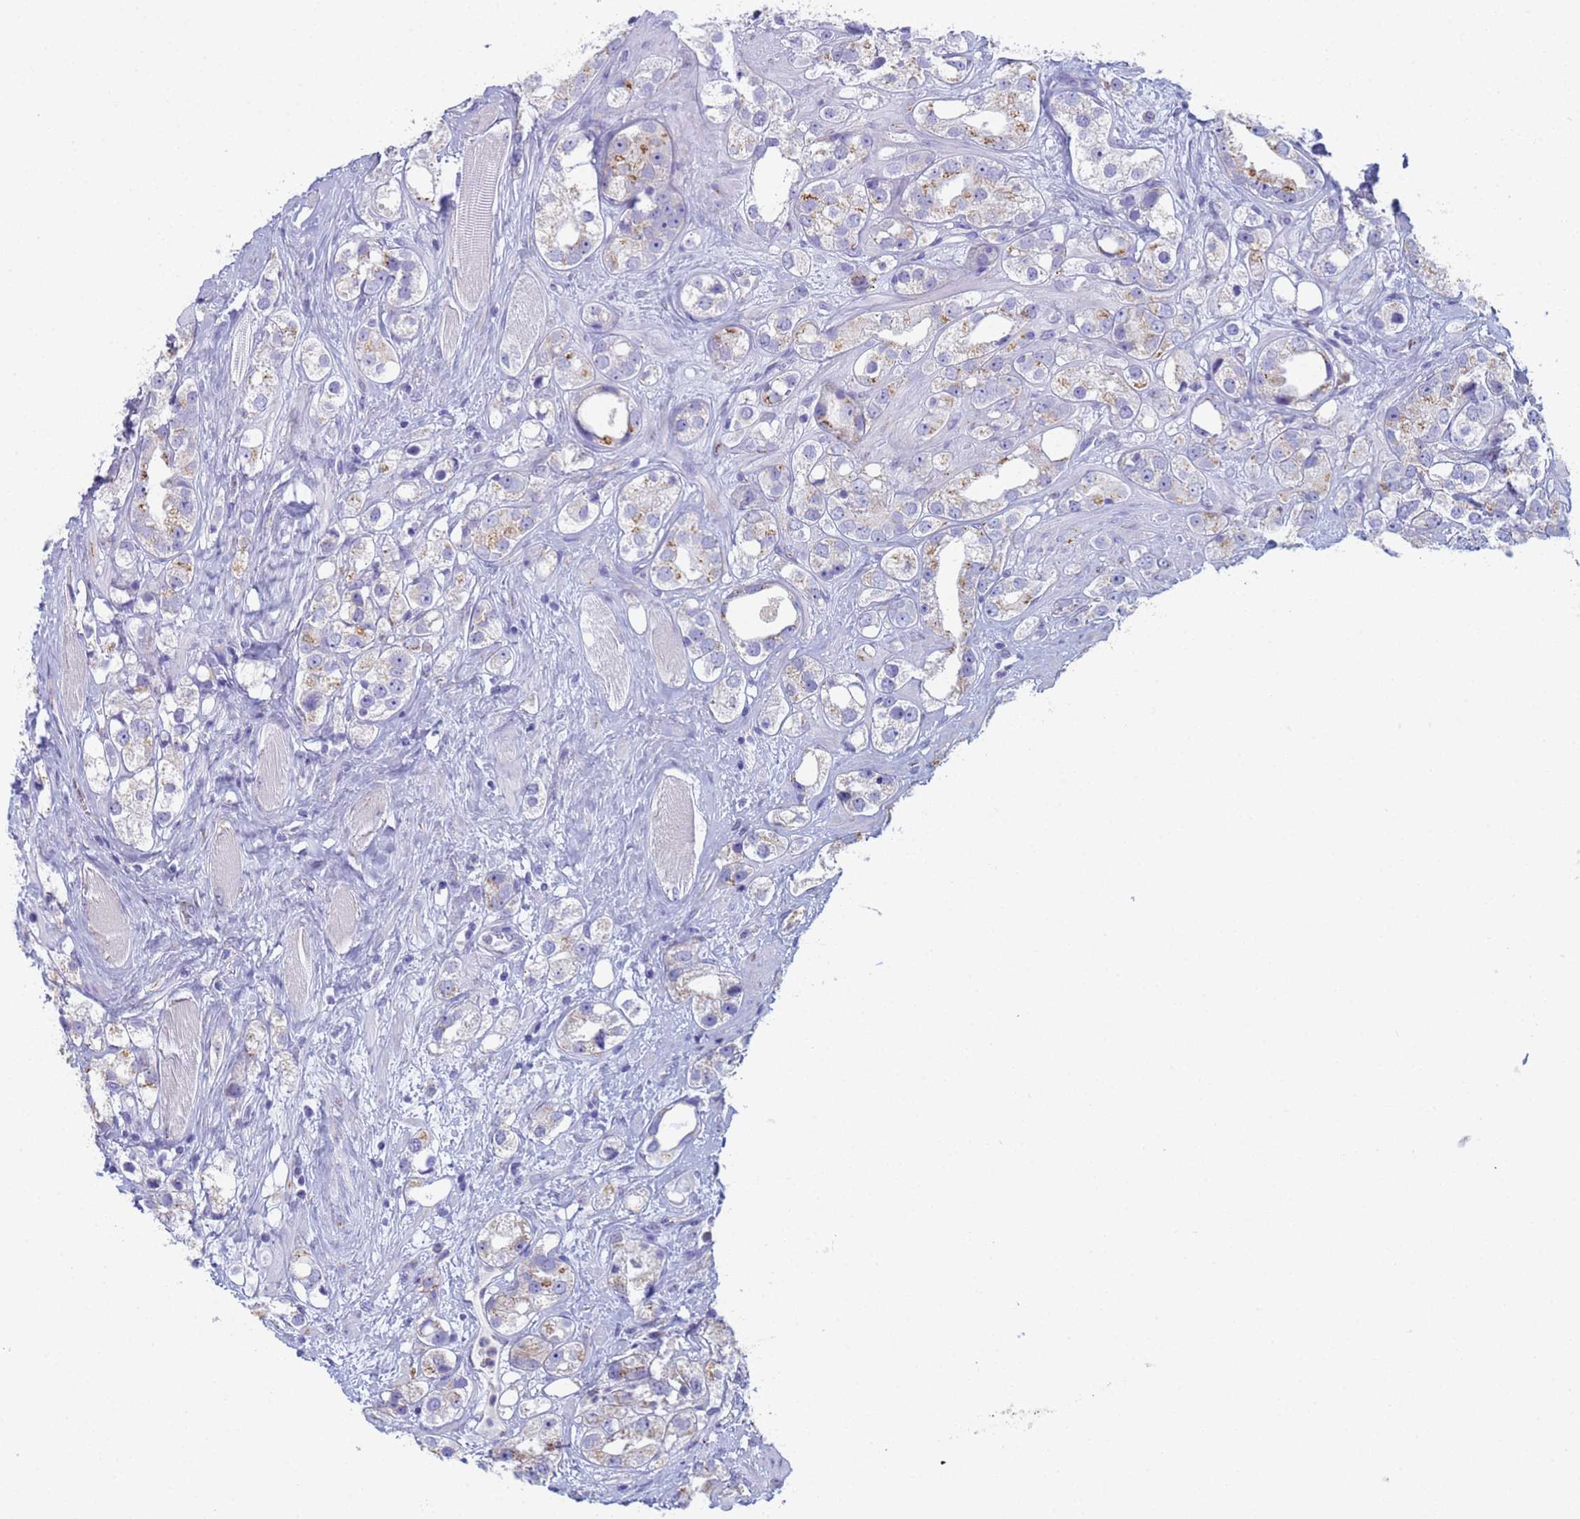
{"staining": {"intensity": "moderate", "quantity": "<25%", "location": "cytoplasmic/membranous"}, "tissue": "prostate cancer", "cell_type": "Tumor cells", "image_type": "cancer", "snomed": [{"axis": "morphology", "description": "Adenocarcinoma, NOS"}, {"axis": "topography", "description": "Prostate"}], "caption": "Immunohistochemical staining of prostate cancer demonstrates moderate cytoplasmic/membranous protein expression in approximately <25% of tumor cells.", "gene": "CR1", "patient": {"sex": "male", "age": 79}}